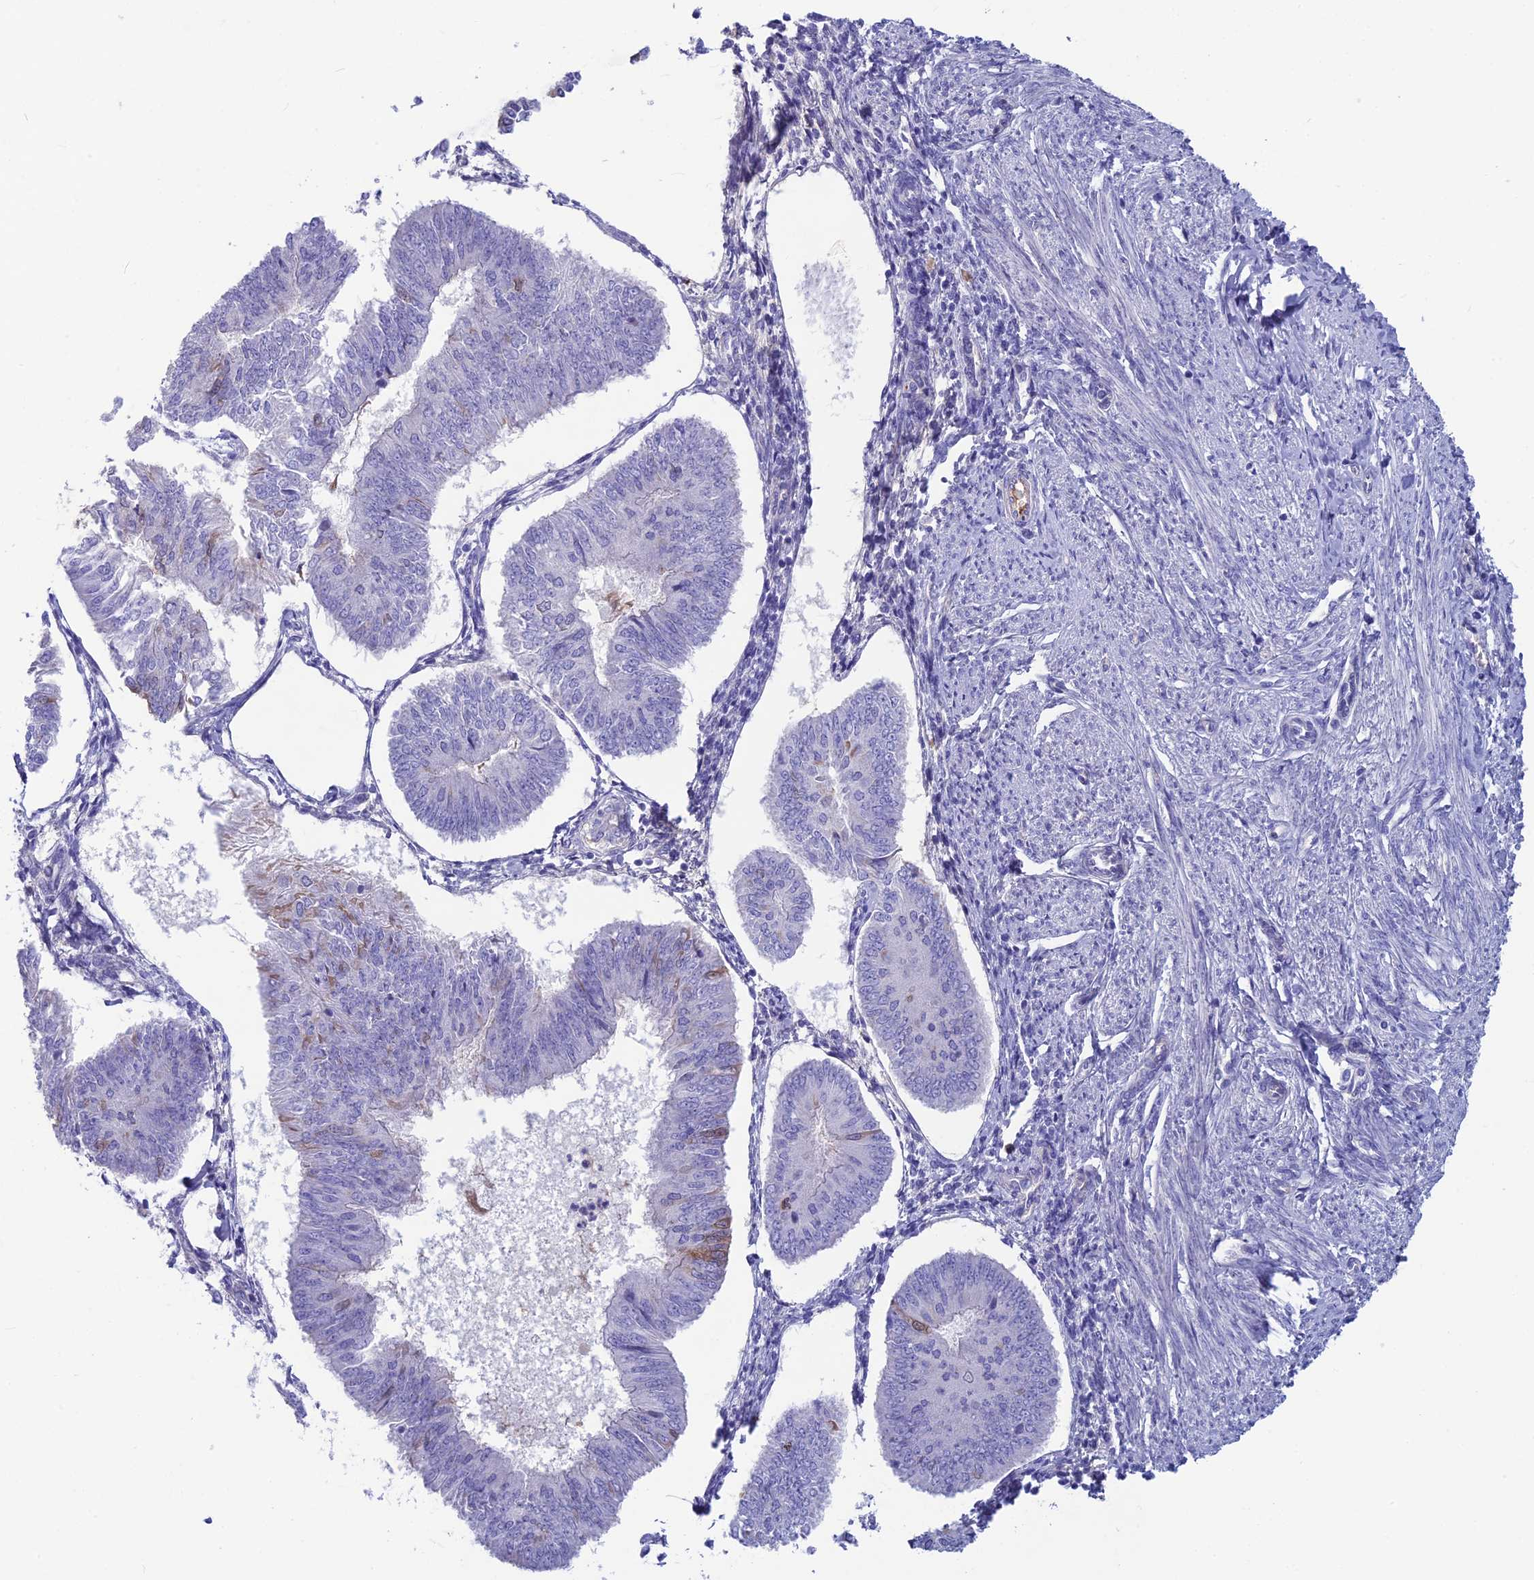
{"staining": {"intensity": "negative", "quantity": "none", "location": "none"}, "tissue": "endometrial cancer", "cell_type": "Tumor cells", "image_type": "cancer", "snomed": [{"axis": "morphology", "description": "Adenocarcinoma, NOS"}, {"axis": "topography", "description": "Endometrium"}], "caption": "Photomicrograph shows no protein positivity in tumor cells of adenocarcinoma (endometrial) tissue.", "gene": "SNAP91", "patient": {"sex": "female", "age": 58}}